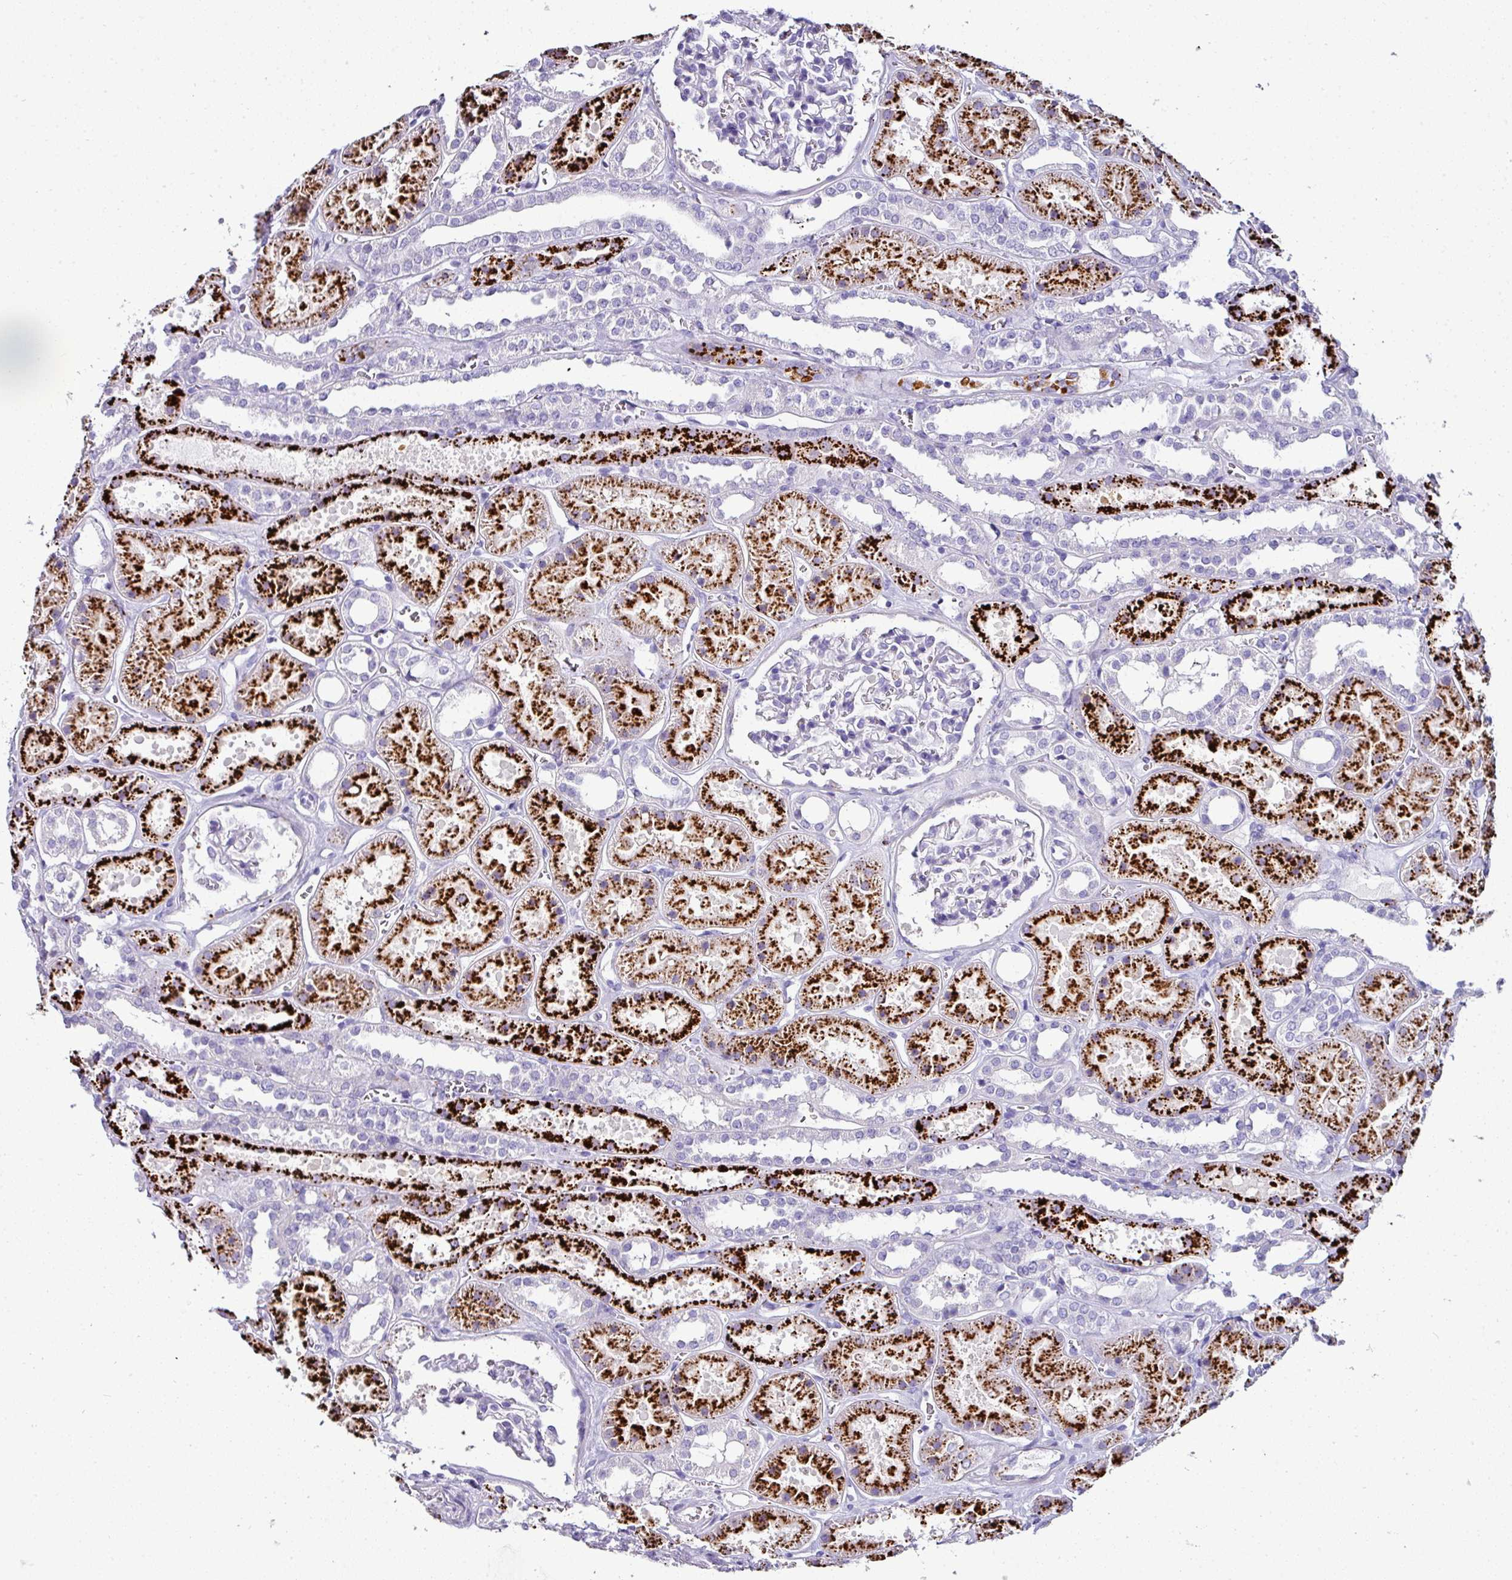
{"staining": {"intensity": "negative", "quantity": "none", "location": "none"}, "tissue": "kidney", "cell_type": "Cells in glomeruli", "image_type": "normal", "snomed": [{"axis": "morphology", "description": "Normal tissue, NOS"}, {"axis": "topography", "description": "Kidney"}], "caption": "Photomicrograph shows no protein expression in cells in glomeruli of unremarkable kidney. Nuclei are stained in blue.", "gene": "NAPSA", "patient": {"sex": "female", "age": 41}}